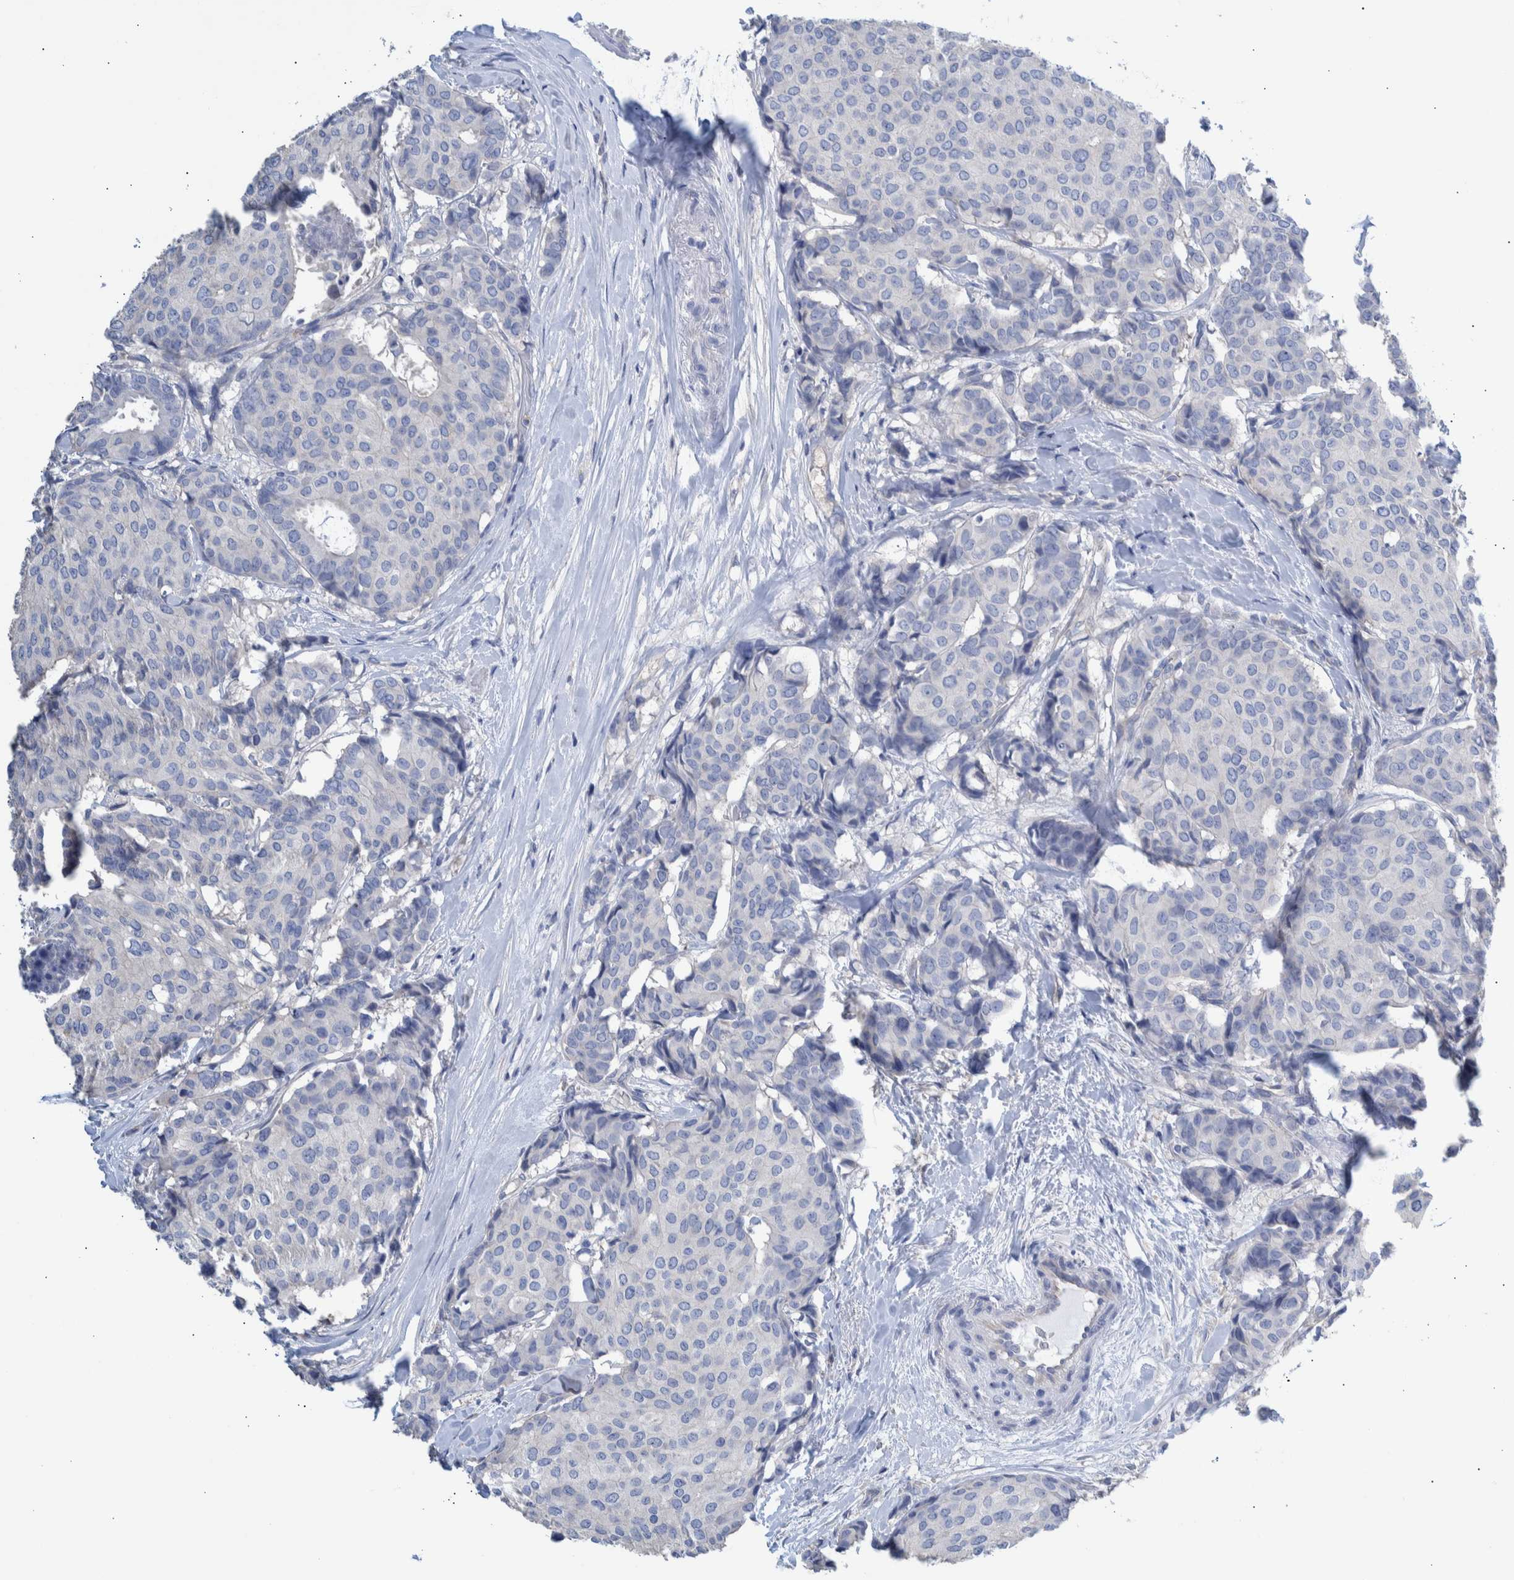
{"staining": {"intensity": "negative", "quantity": "none", "location": "none"}, "tissue": "breast cancer", "cell_type": "Tumor cells", "image_type": "cancer", "snomed": [{"axis": "morphology", "description": "Duct carcinoma"}, {"axis": "topography", "description": "Breast"}], "caption": "Immunohistochemistry (IHC) of human intraductal carcinoma (breast) reveals no staining in tumor cells.", "gene": "PPP3CC", "patient": {"sex": "female", "age": 75}}